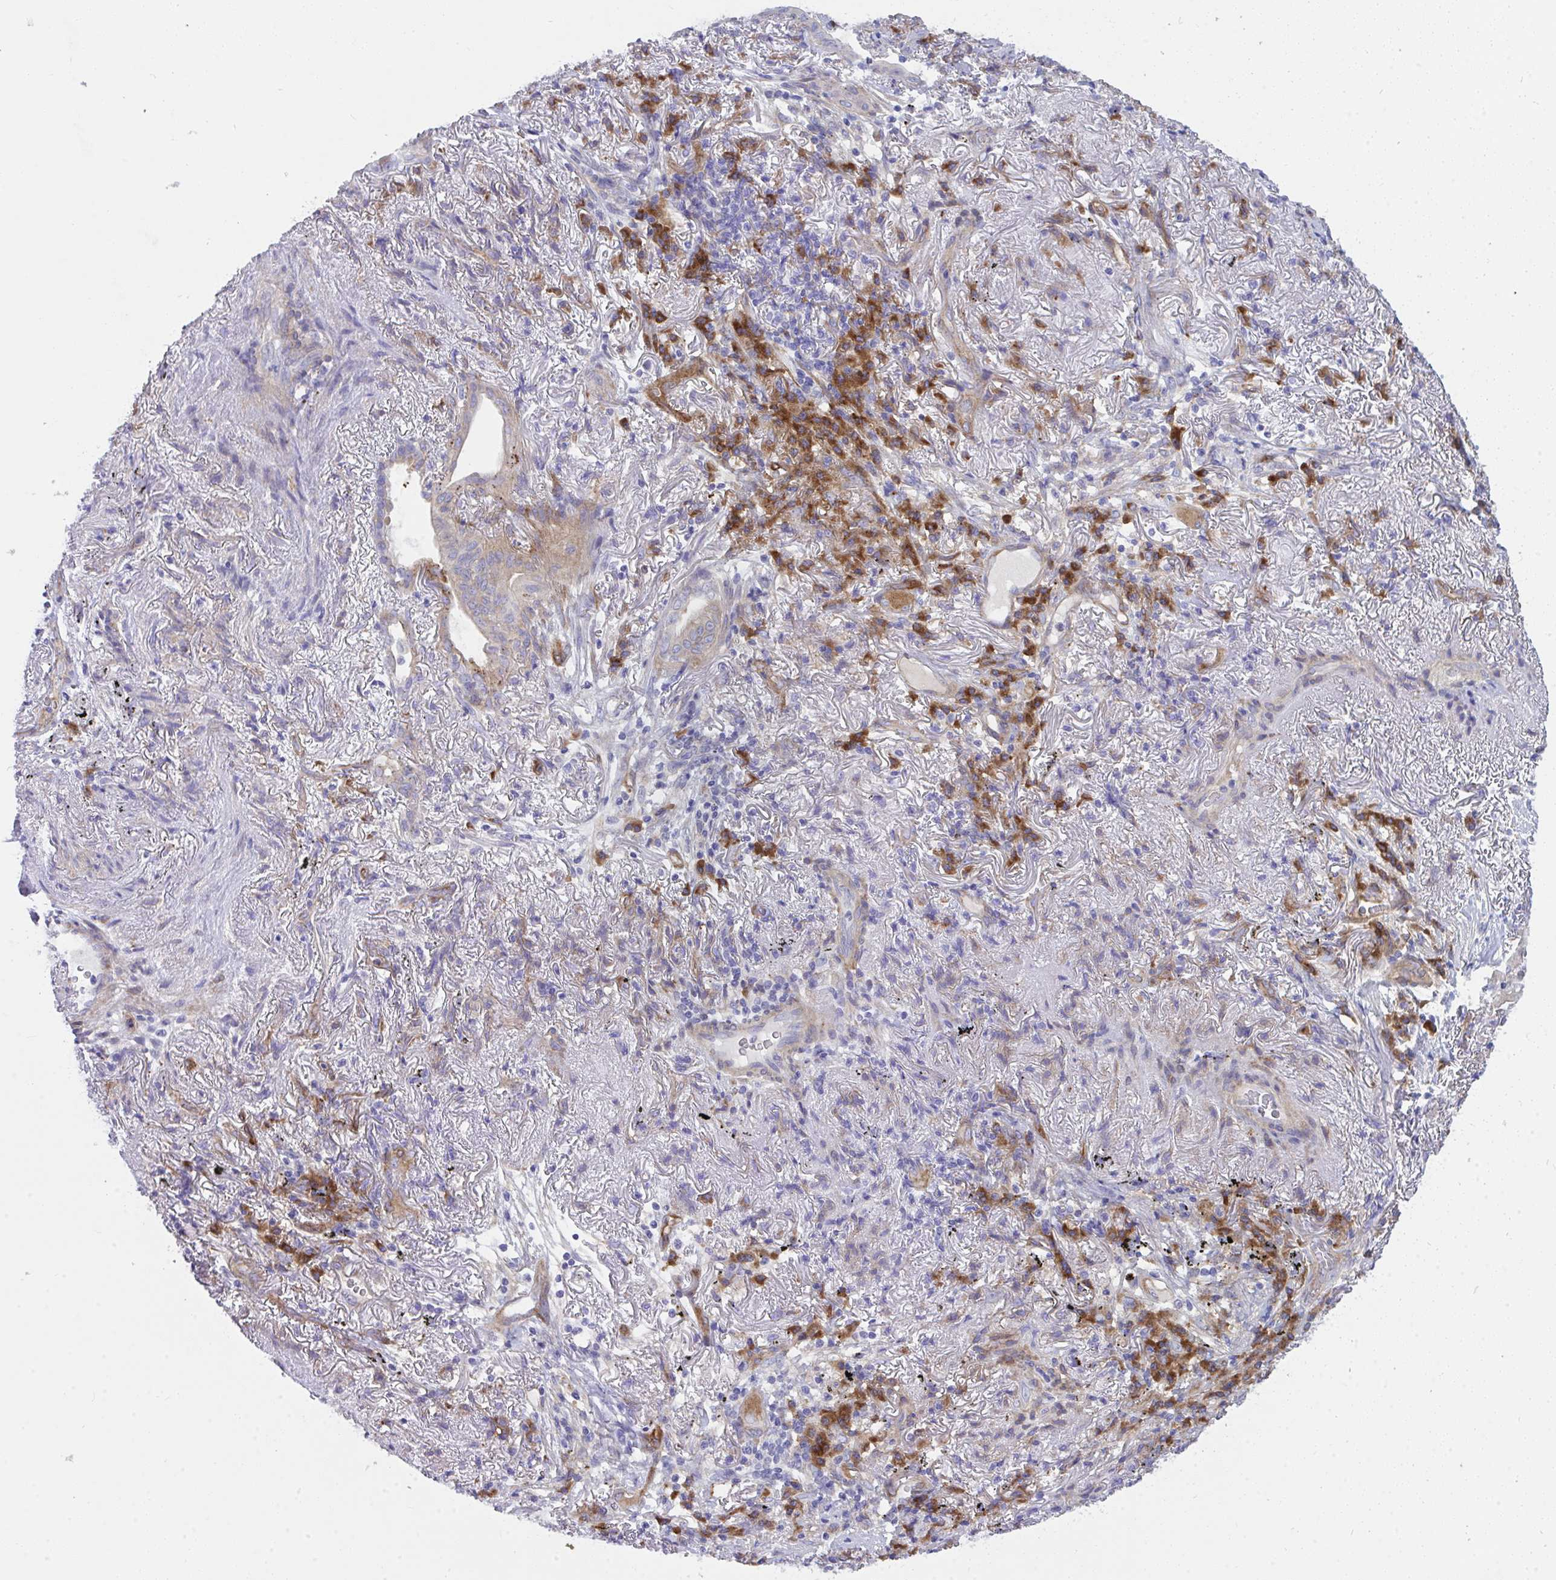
{"staining": {"intensity": "weak", "quantity": "25%-75%", "location": "cytoplasmic/membranous"}, "tissue": "lung cancer", "cell_type": "Tumor cells", "image_type": "cancer", "snomed": [{"axis": "morphology", "description": "Adenocarcinoma, NOS"}, {"axis": "topography", "description": "Lung"}], "caption": "A micrograph of adenocarcinoma (lung) stained for a protein displays weak cytoplasmic/membranous brown staining in tumor cells. The staining is performed using DAB brown chromogen to label protein expression. The nuclei are counter-stained blue using hematoxylin.", "gene": "GAB1", "patient": {"sex": "male", "age": 77}}